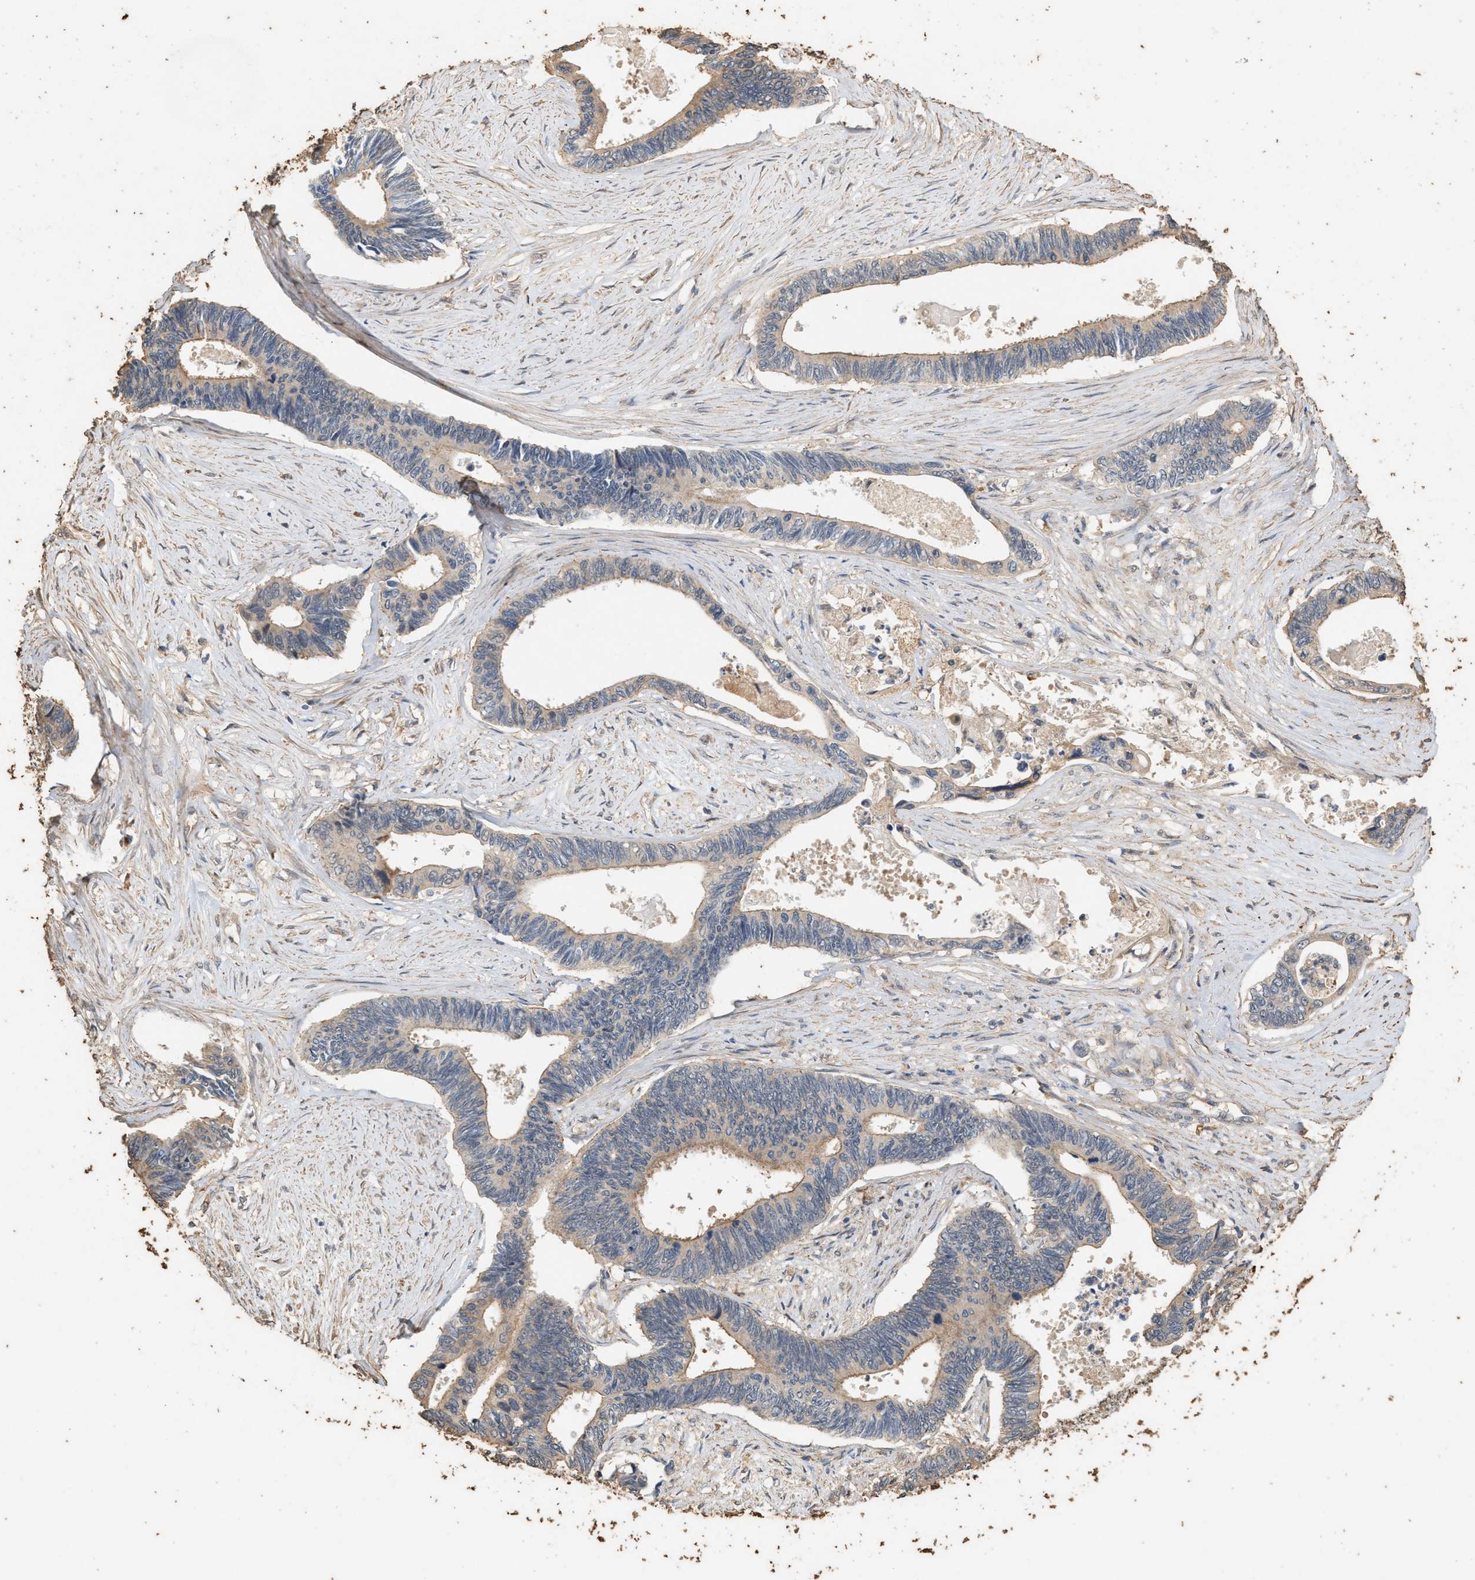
{"staining": {"intensity": "weak", "quantity": "25%-75%", "location": "cytoplasmic/membranous"}, "tissue": "pancreatic cancer", "cell_type": "Tumor cells", "image_type": "cancer", "snomed": [{"axis": "morphology", "description": "Adenocarcinoma, NOS"}, {"axis": "topography", "description": "Pancreas"}], "caption": "A brown stain labels weak cytoplasmic/membranous positivity of a protein in human pancreatic cancer (adenocarcinoma) tumor cells.", "gene": "DCAF7", "patient": {"sex": "female", "age": 70}}